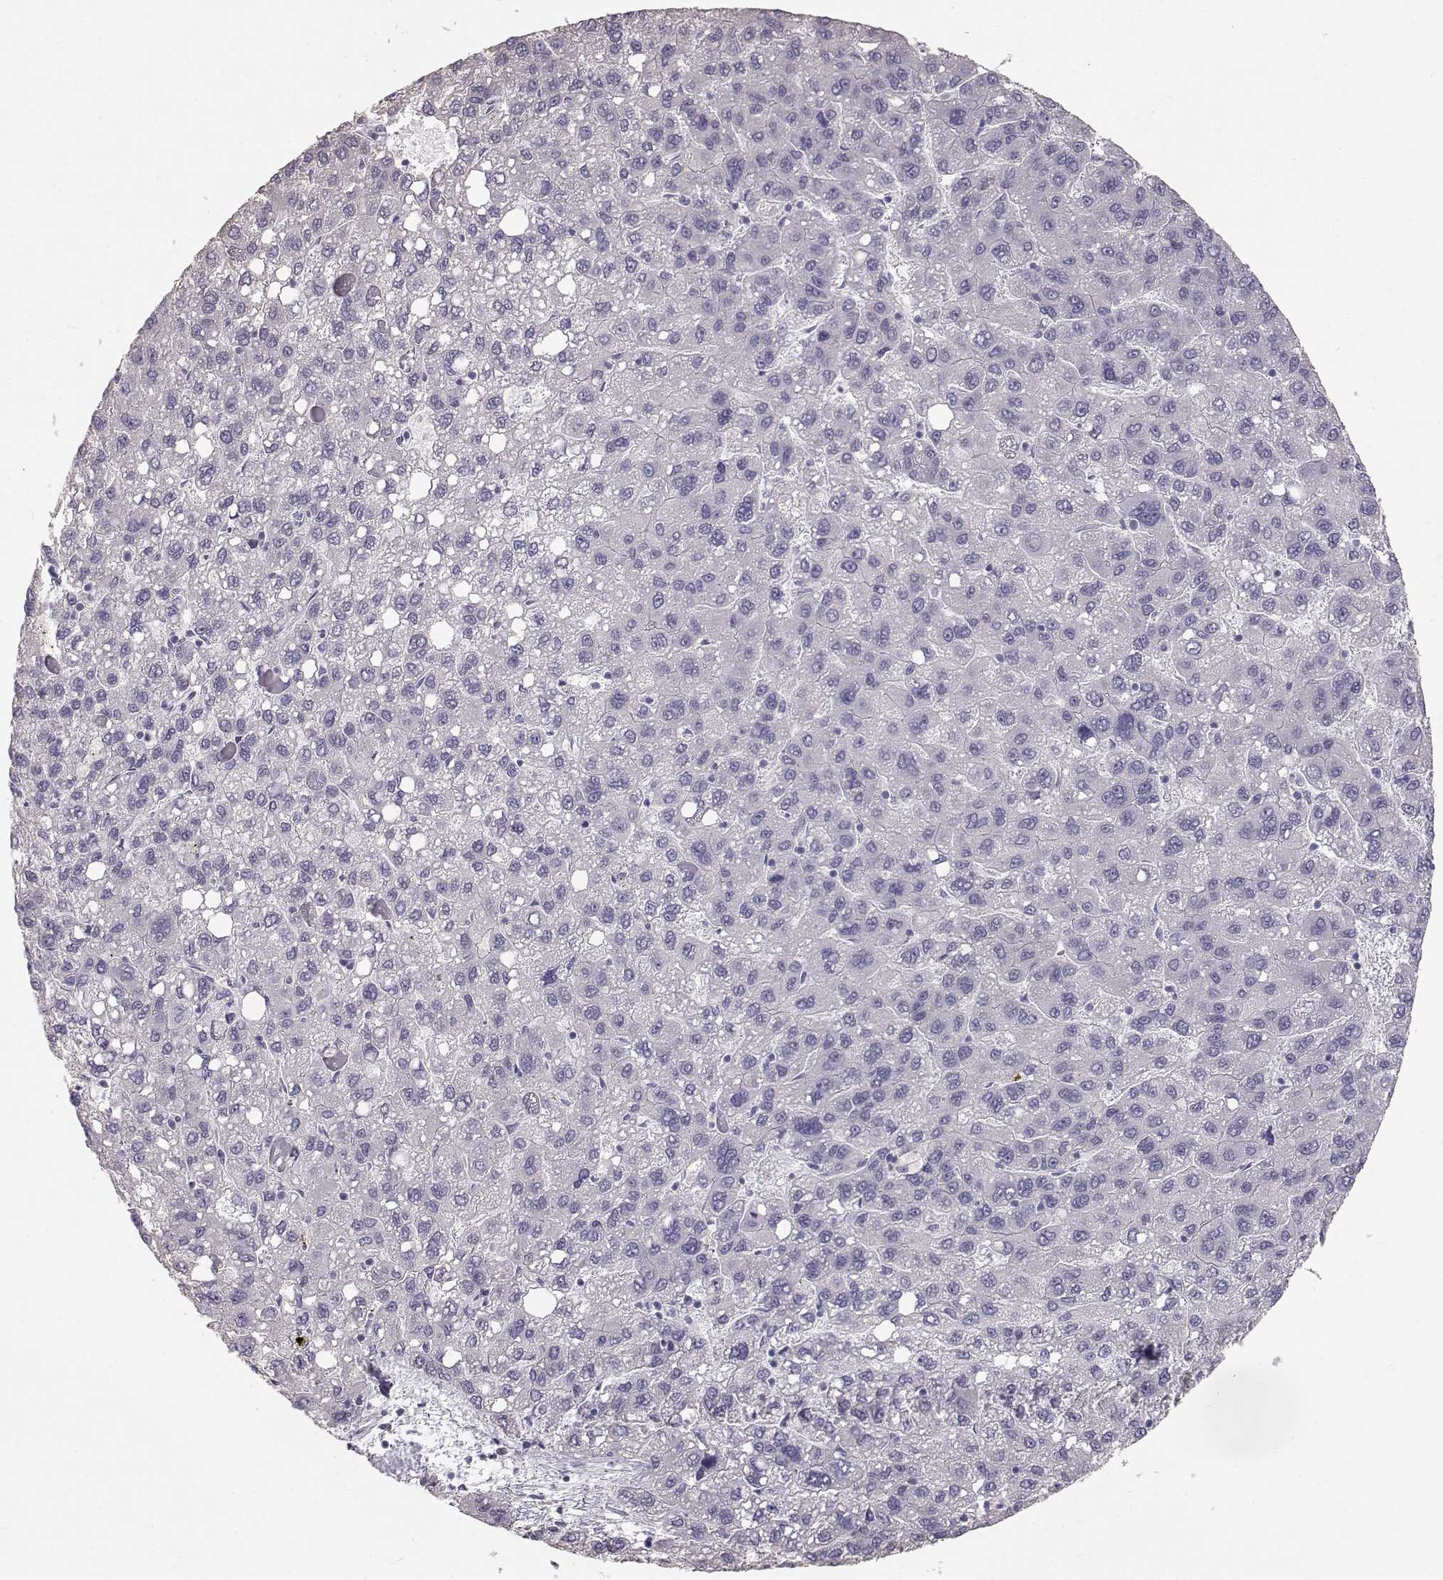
{"staining": {"intensity": "negative", "quantity": "none", "location": "none"}, "tissue": "liver cancer", "cell_type": "Tumor cells", "image_type": "cancer", "snomed": [{"axis": "morphology", "description": "Carcinoma, Hepatocellular, NOS"}, {"axis": "topography", "description": "Liver"}], "caption": "IHC micrograph of neoplastic tissue: liver hepatocellular carcinoma stained with DAB (3,3'-diaminobenzidine) shows no significant protein expression in tumor cells.", "gene": "KRT33A", "patient": {"sex": "female", "age": 82}}